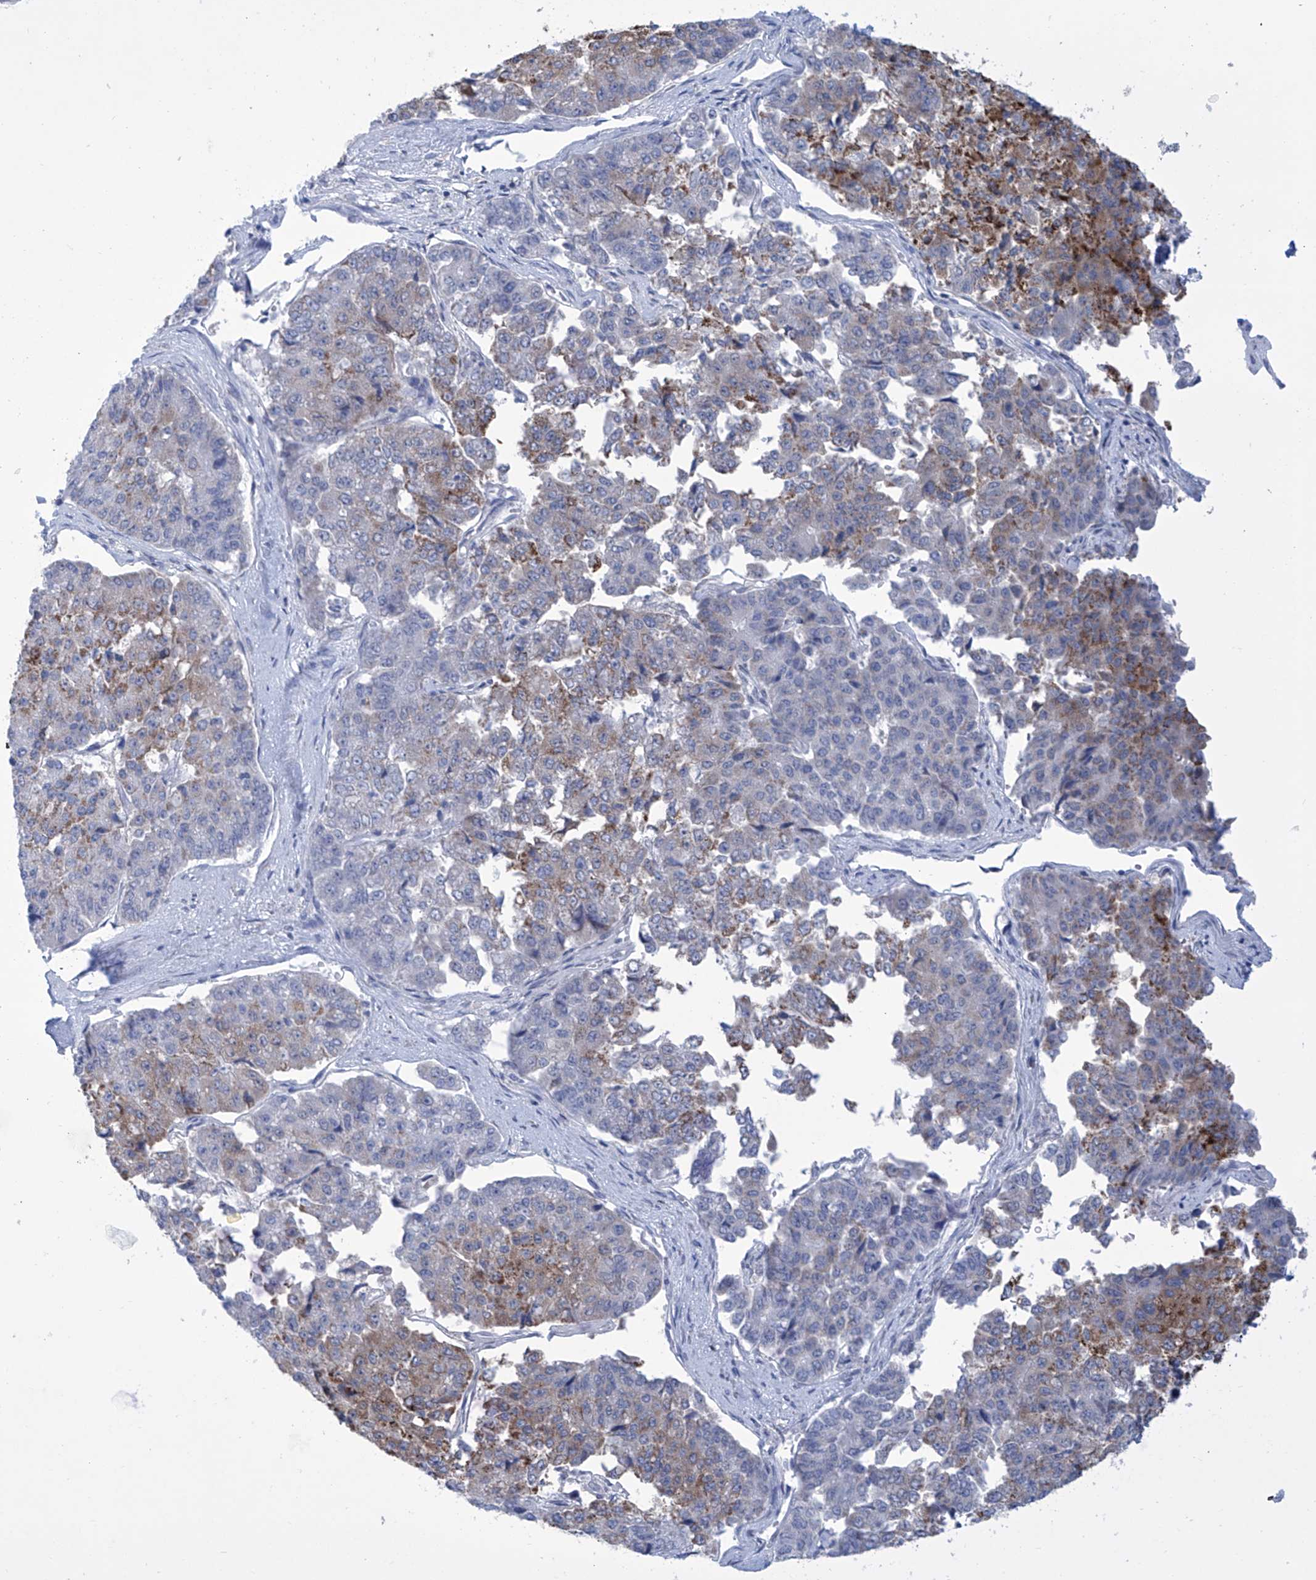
{"staining": {"intensity": "moderate", "quantity": "<25%", "location": "cytoplasmic/membranous"}, "tissue": "pancreatic cancer", "cell_type": "Tumor cells", "image_type": "cancer", "snomed": [{"axis": "morphology", "description": "Adenocarcinoma, NOS"}, {"axis": "topography", "description": "Pancreas"}], "caption": "An image of human pancreatic adenocarcinoma stained for a protein shows moderate cytoplasmic/membranous brown staining in tumor cells.", "gene": "ALDH6A1", "patient": {"sex": "male", "age": 50}}